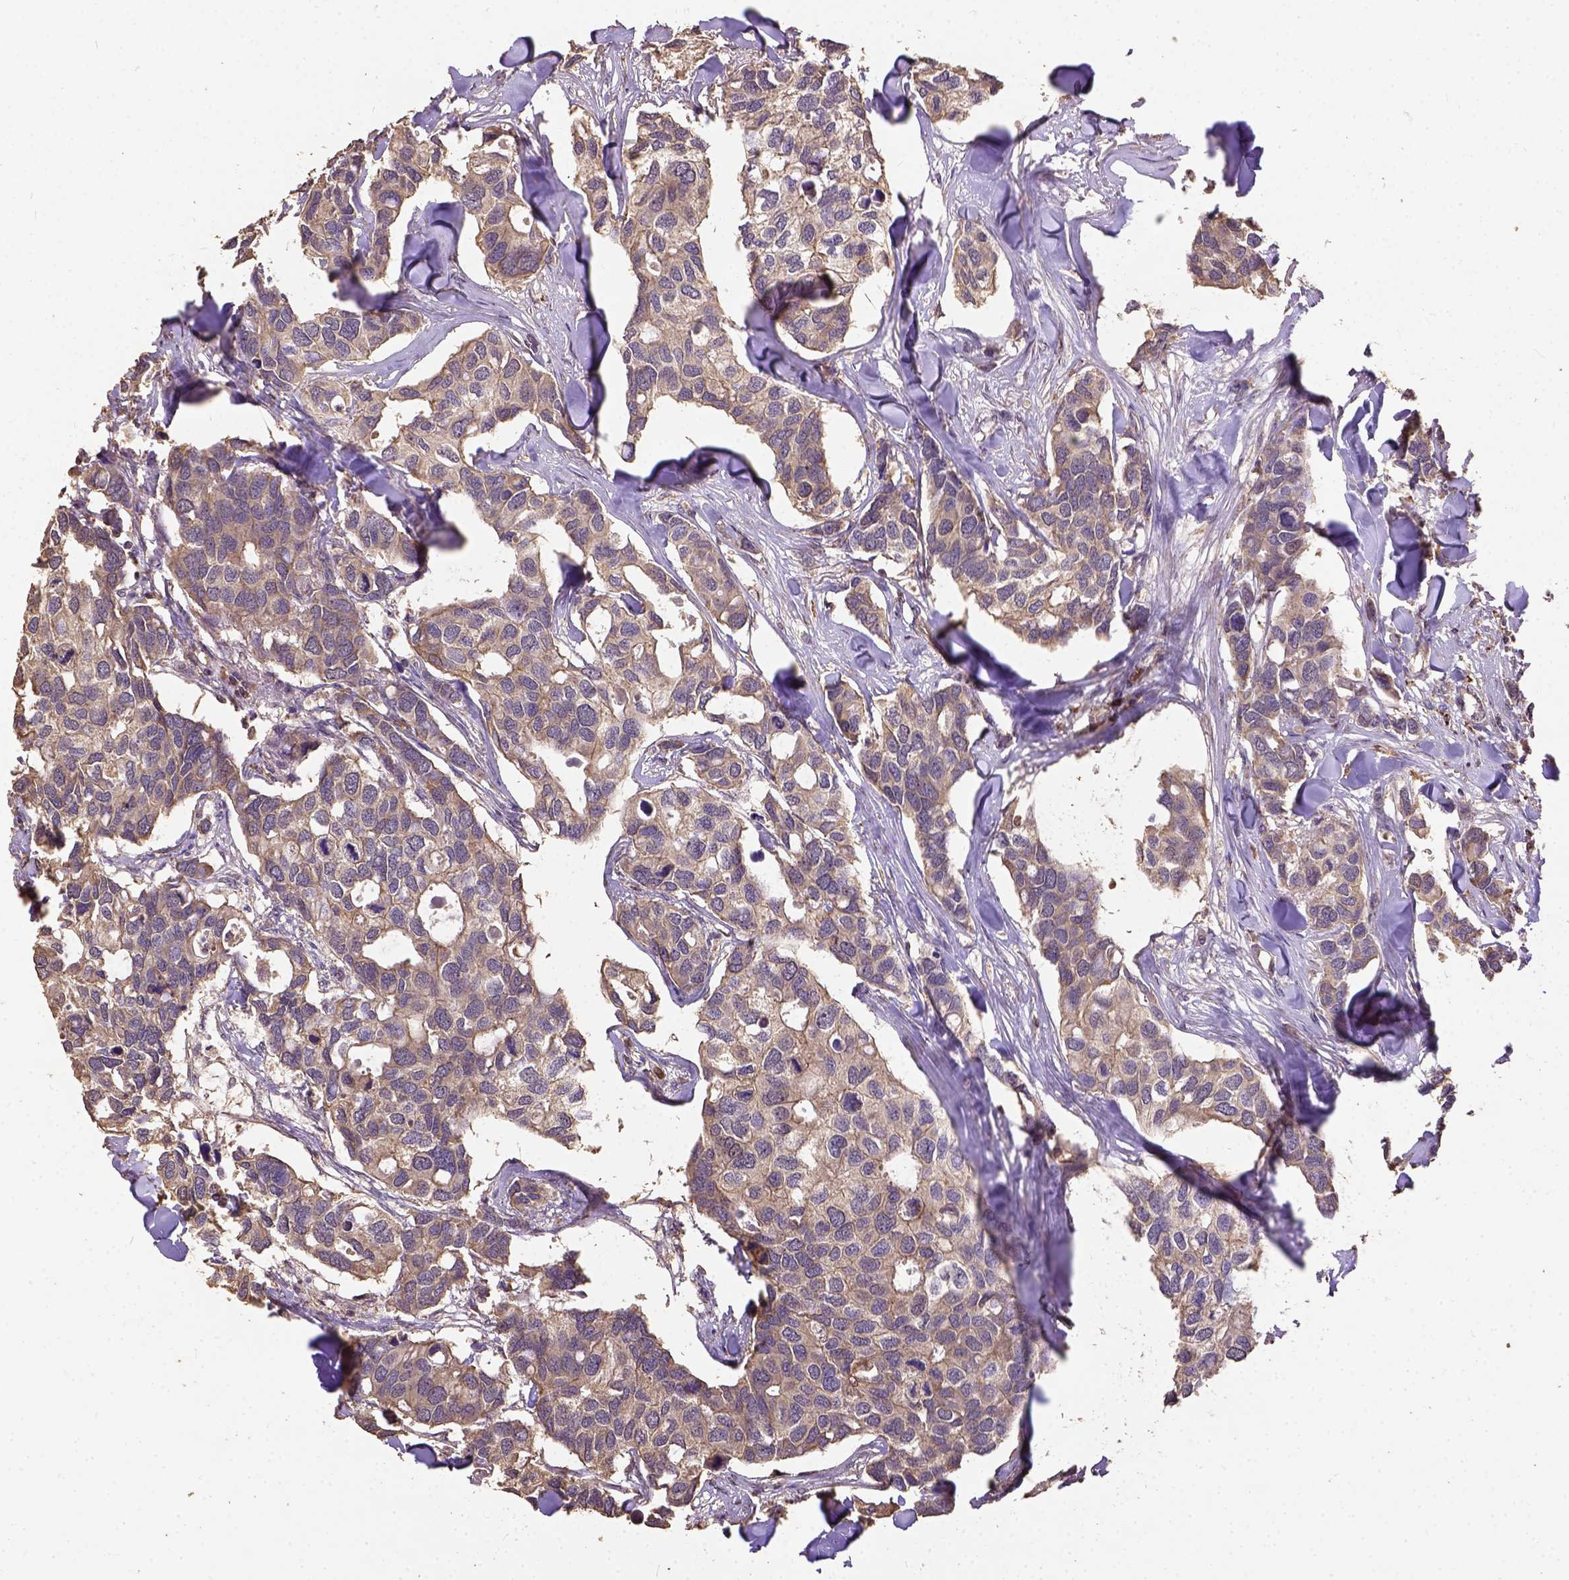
{"staining": {"intensity": "weak", "quantity": ">75%", "location": "cytoplasmic/membranous"}, "tissue": "breast cancer", "cell_type": "Tumor cells", "image_type": "cancer", "snomed": [{"axis": "morphology", "description": "Duct carcinoma"}, {"axis": "topography", "description": "Breast"}], "caption": "Human breast cancer (invasive ductal carcinoma) stained for a protein (brown) shows weak cytoplasmic/membranous positive staining in about >75% of tumor cells.", "gene": "ATP1B3", "patient": {"sex": "female", "age": 83}}